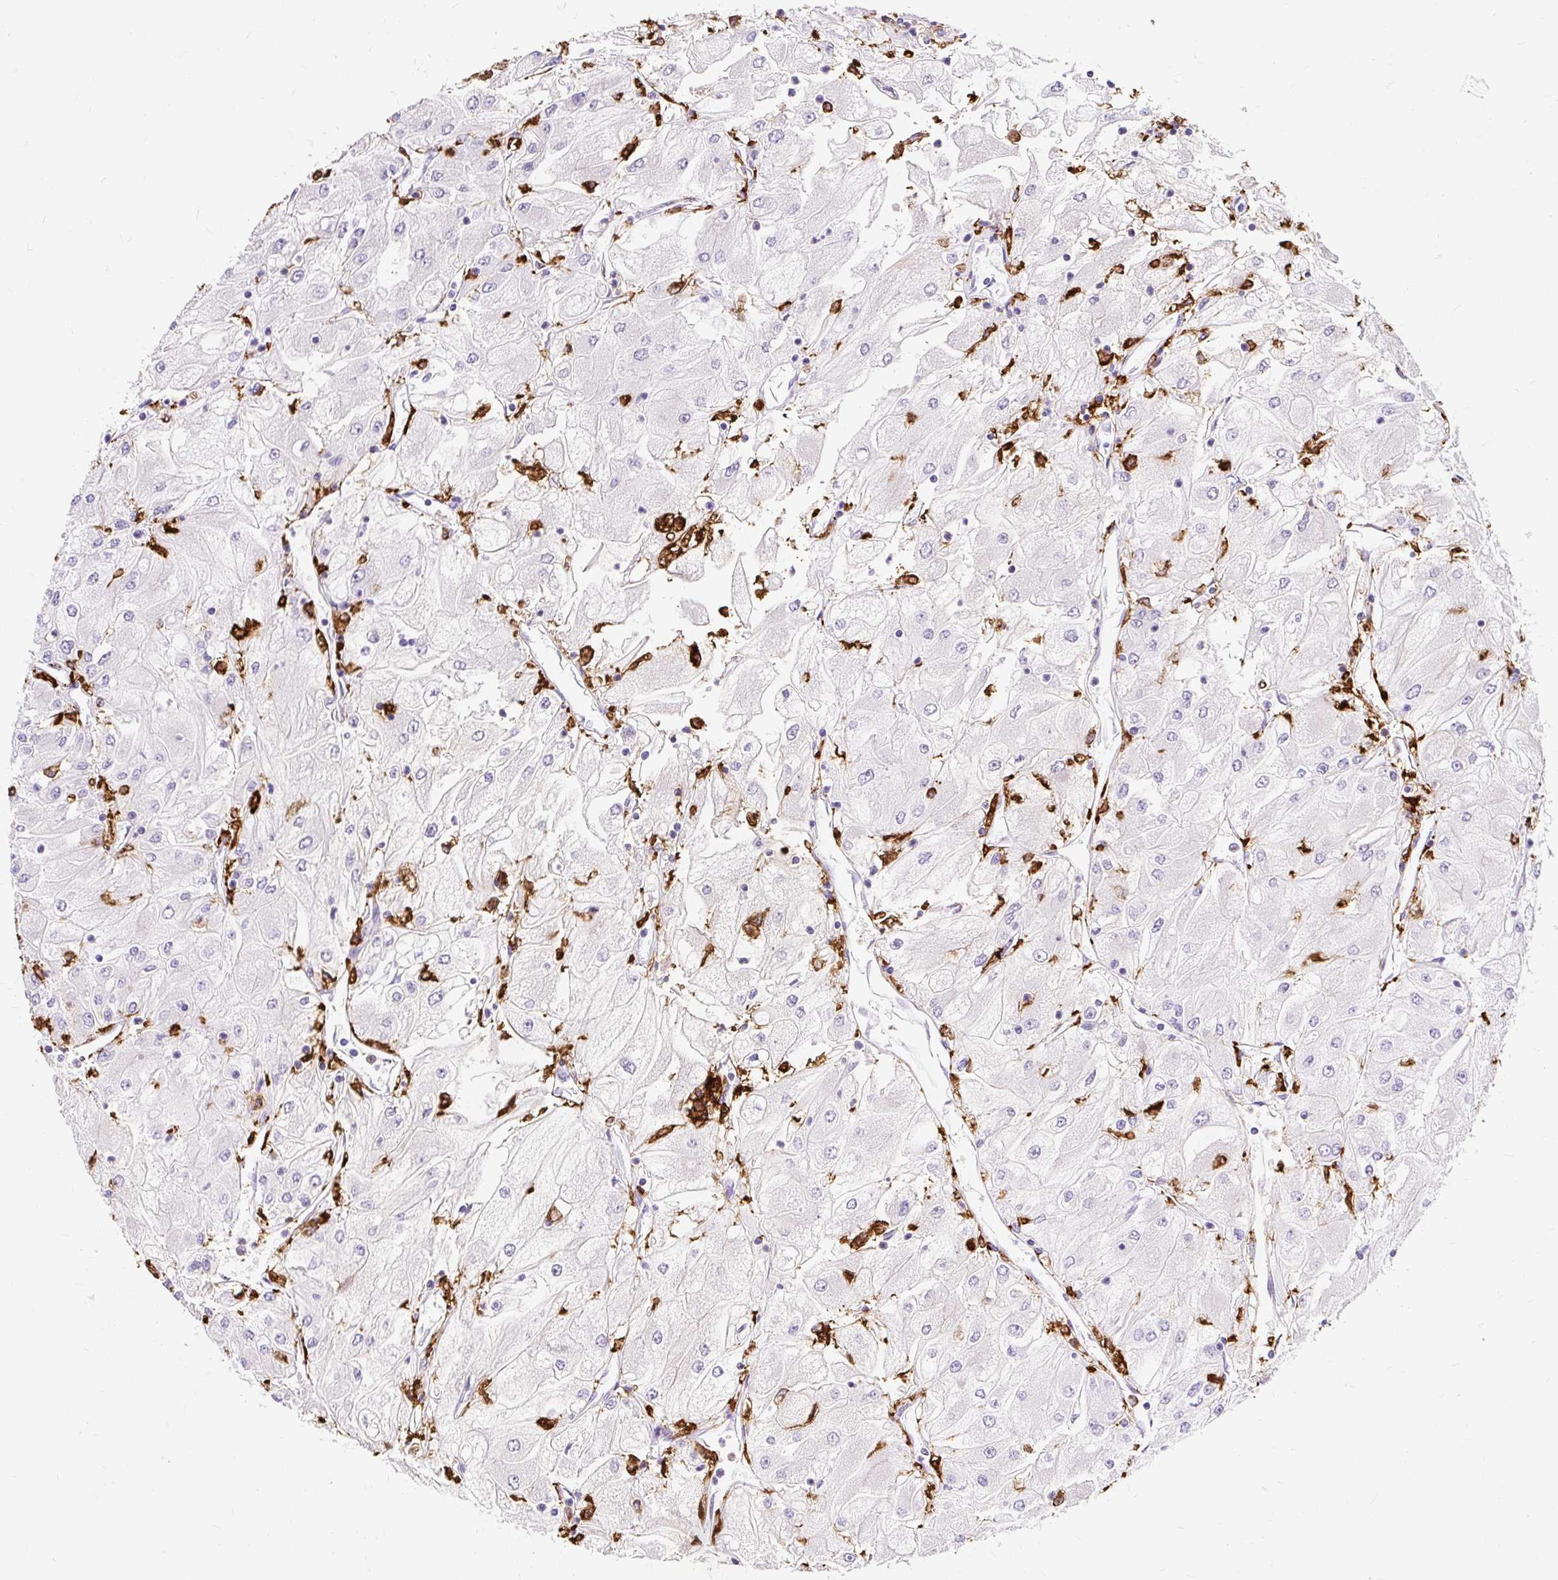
{"staining": {"intensity": "negative", "quantity": "none", "location": "none"}, "tissue": "renal cancer", "cell_type": "Tumor cells", "image_type": "cancer", "snomed": [{"axis": "morphology", "description": "Adenocarcinoma, NOS"}, {"axis": "topography", "description": "Kidney"}], "caption": "The histopathology image demonstrates no staining of tumor cells in adenocarcinoma (renal).", "gene": "HLA-DRA", "patient": {"sex": "male", "age": 80}}